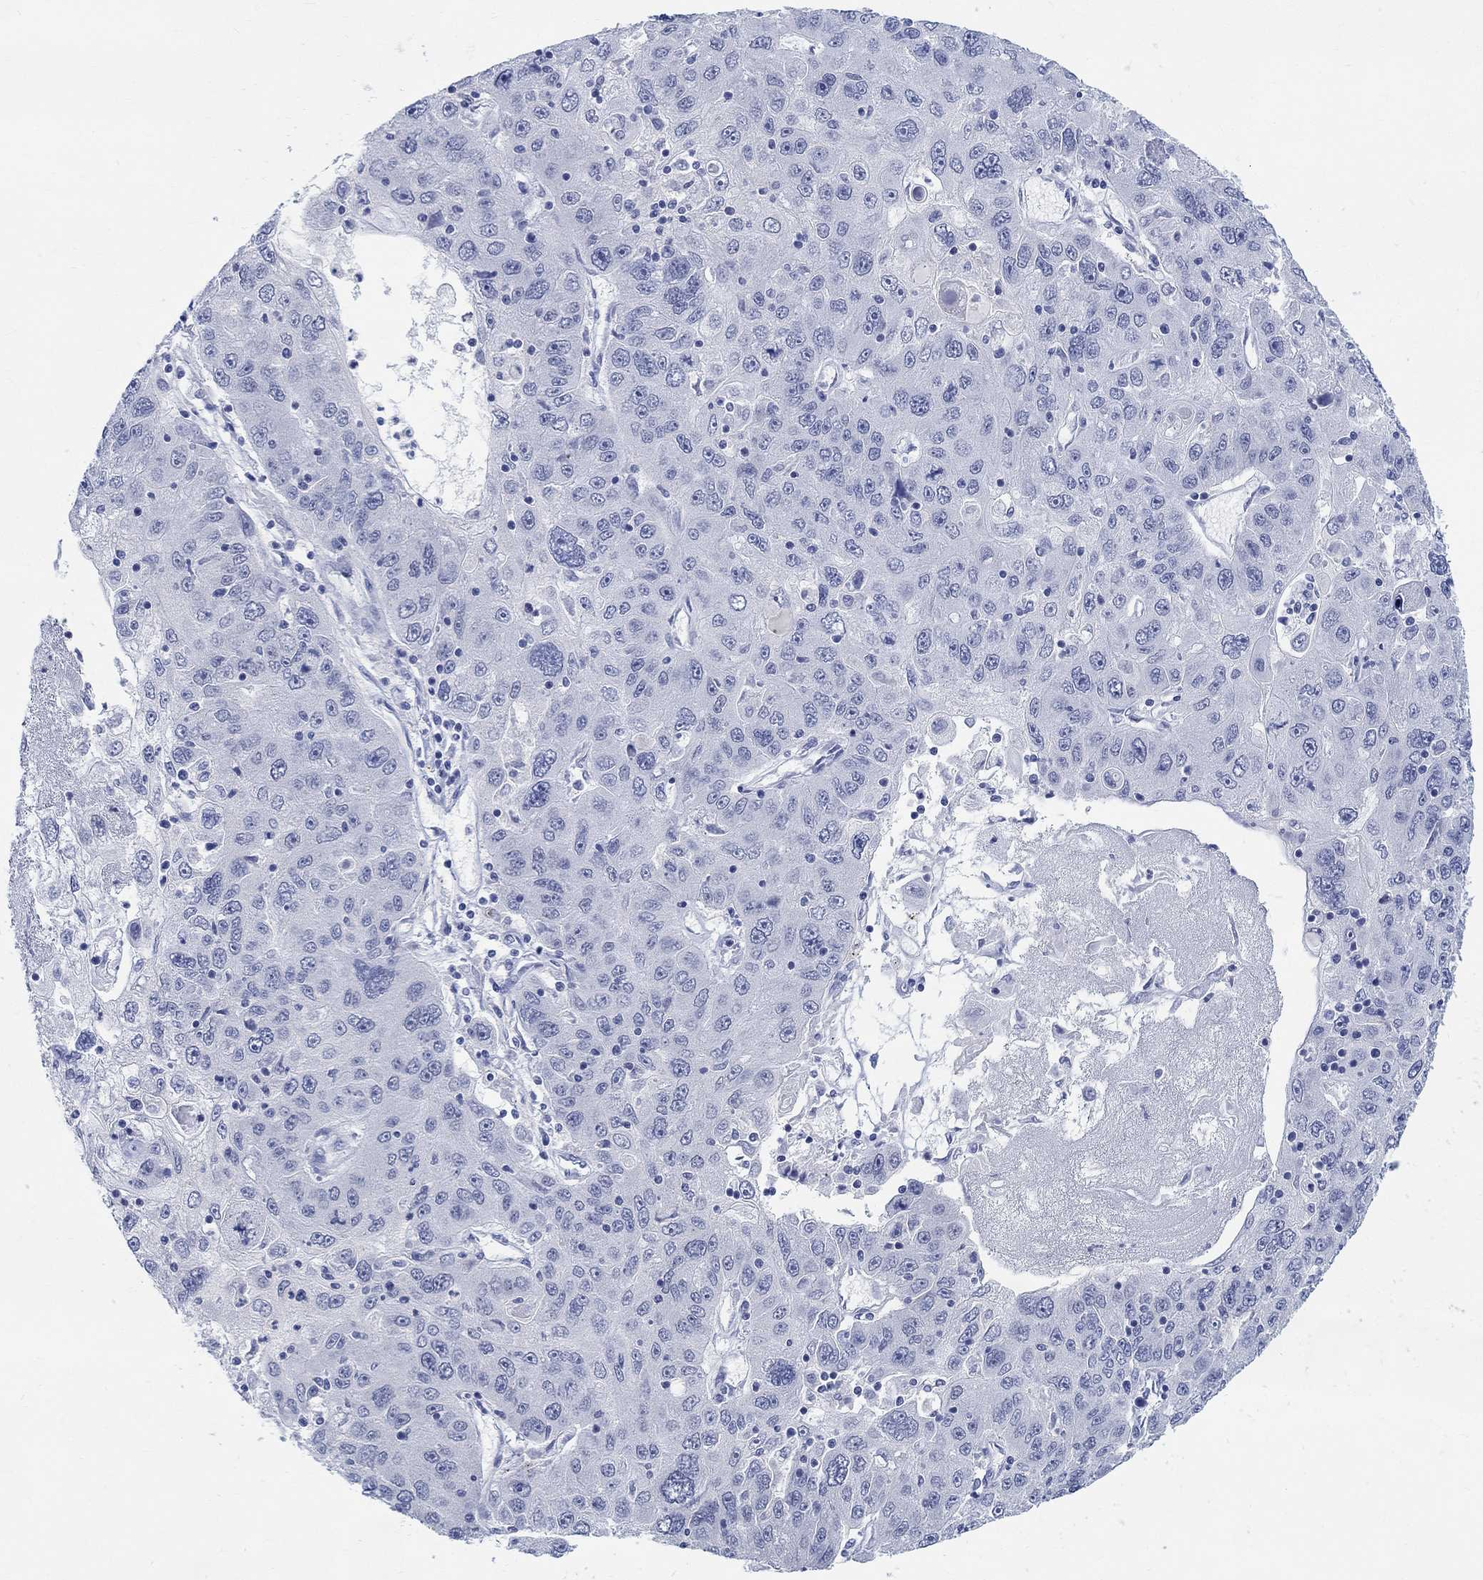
{"staining": {"intensity": "negative", "quantity": "none", "location": "none"}, "tissue": "stomach cancer", "cell_type": "Tumor cells", "image_type": "cancer", "snomed": [{"axis": "morphology", "description": "Adenocarcinoma, NOS"}, {"axis": "topography", "description": "Stomach"}], "caption": "Immunohistochemical staining of human stomach cancer displays no significant staining in tumor cells. (DAB (3,3'-diaminobenzidine) immunohistochemistry, high magnification).", "gene": "ANKS1B", "patient": {"sex": "male", "age": 56}}